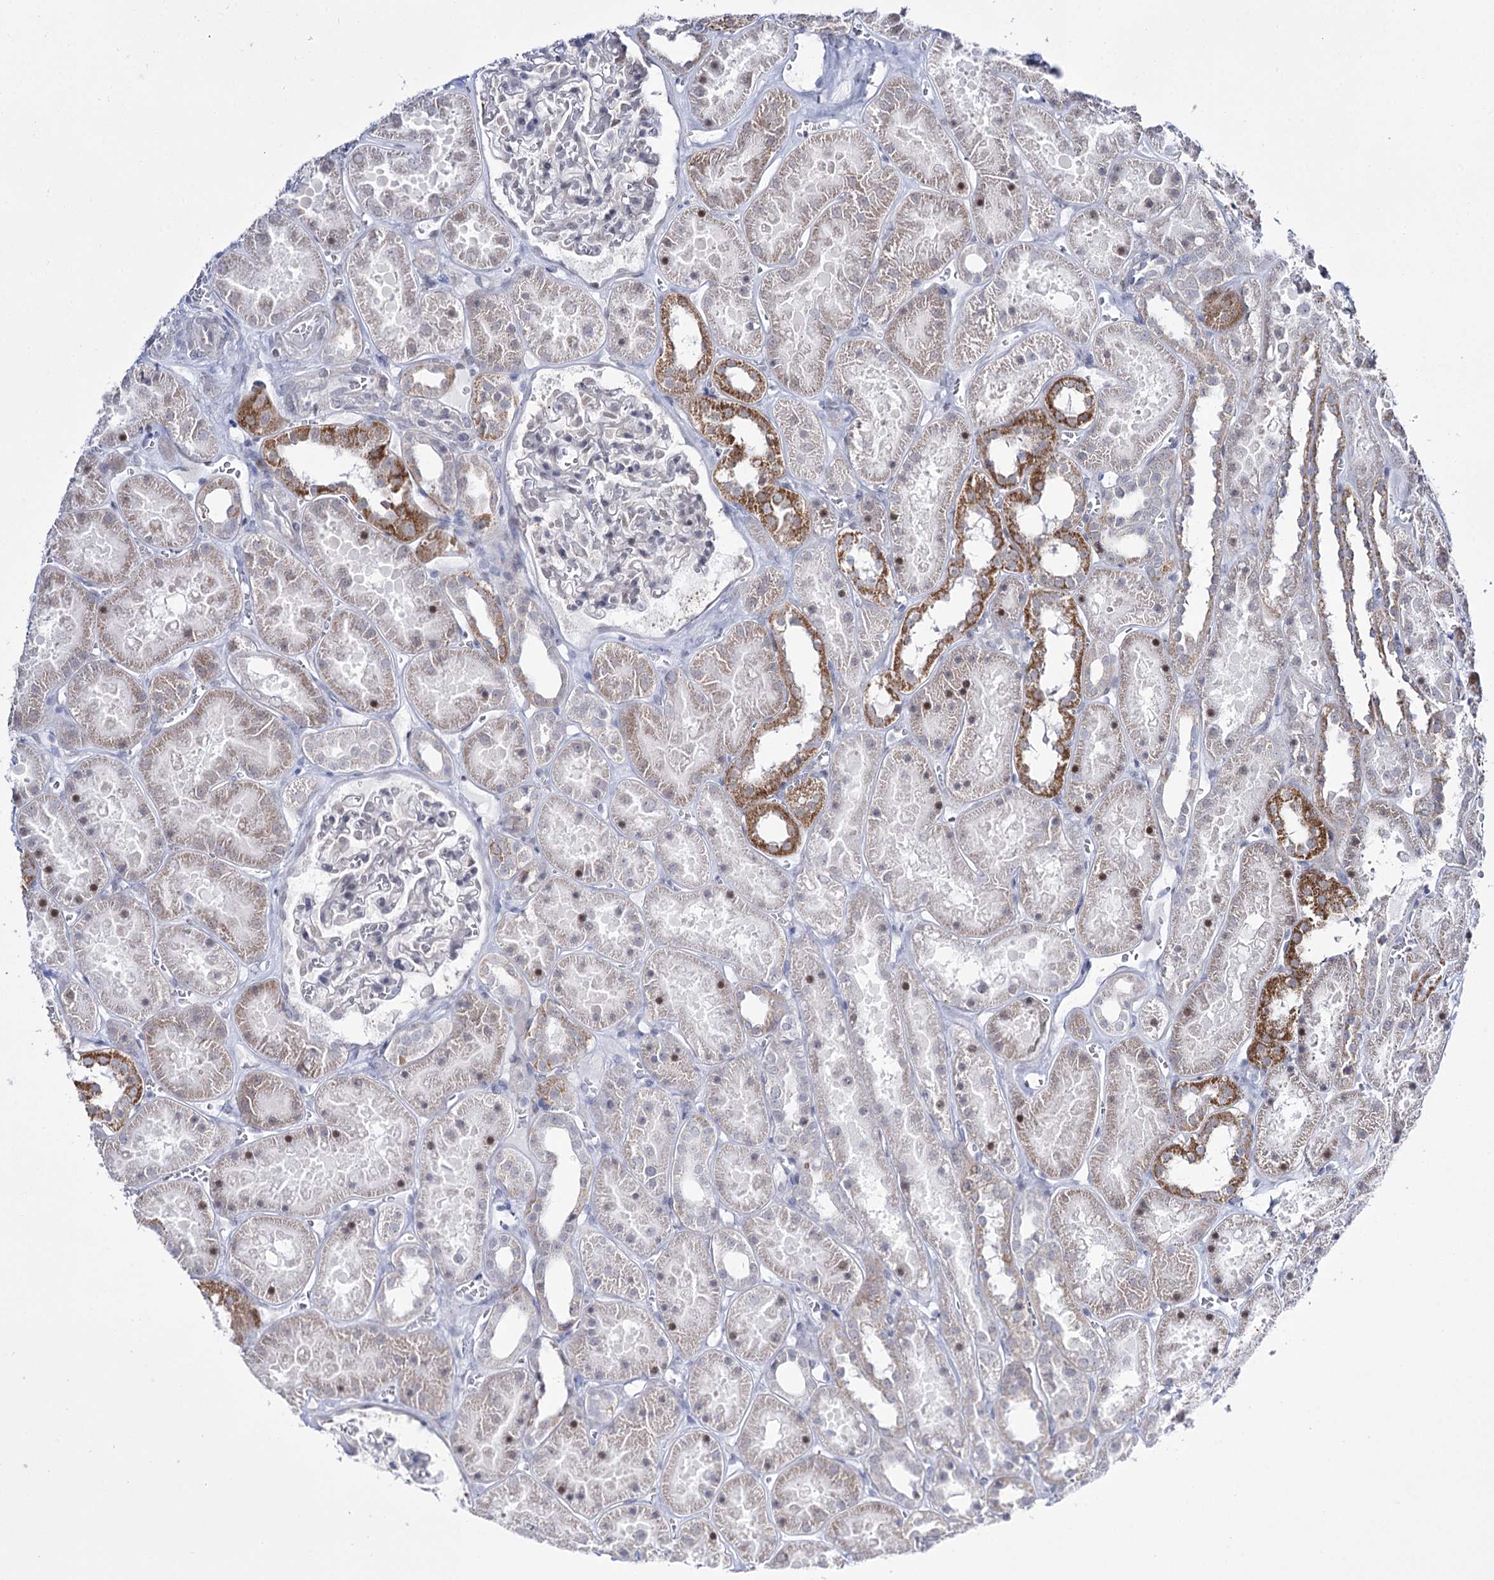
{"staining": {"intensity": "negative", "quantity": "none", "location": "none"}, "tissue": "kidney", "cell_type": "Cells in glomeruli", "image_type": "normal", "snomed": [{"axis": "morphology", "description": "Normal tissue, NOS"}, {"axis": "topography", "description": "Kidney"}], "caption": "Immunohistochemical staining of benign human kidney displays no significant staining in cells in glomeruli. The staining was performed using DAB (3,3'-diaminobenzidine) to visualize the protein expression in brown, while the nuclei were stained in blue with hematoxylin (Magnification: 20x).", "gene": "RBM15B", "patient": {"sex": "female", "age": 41}}